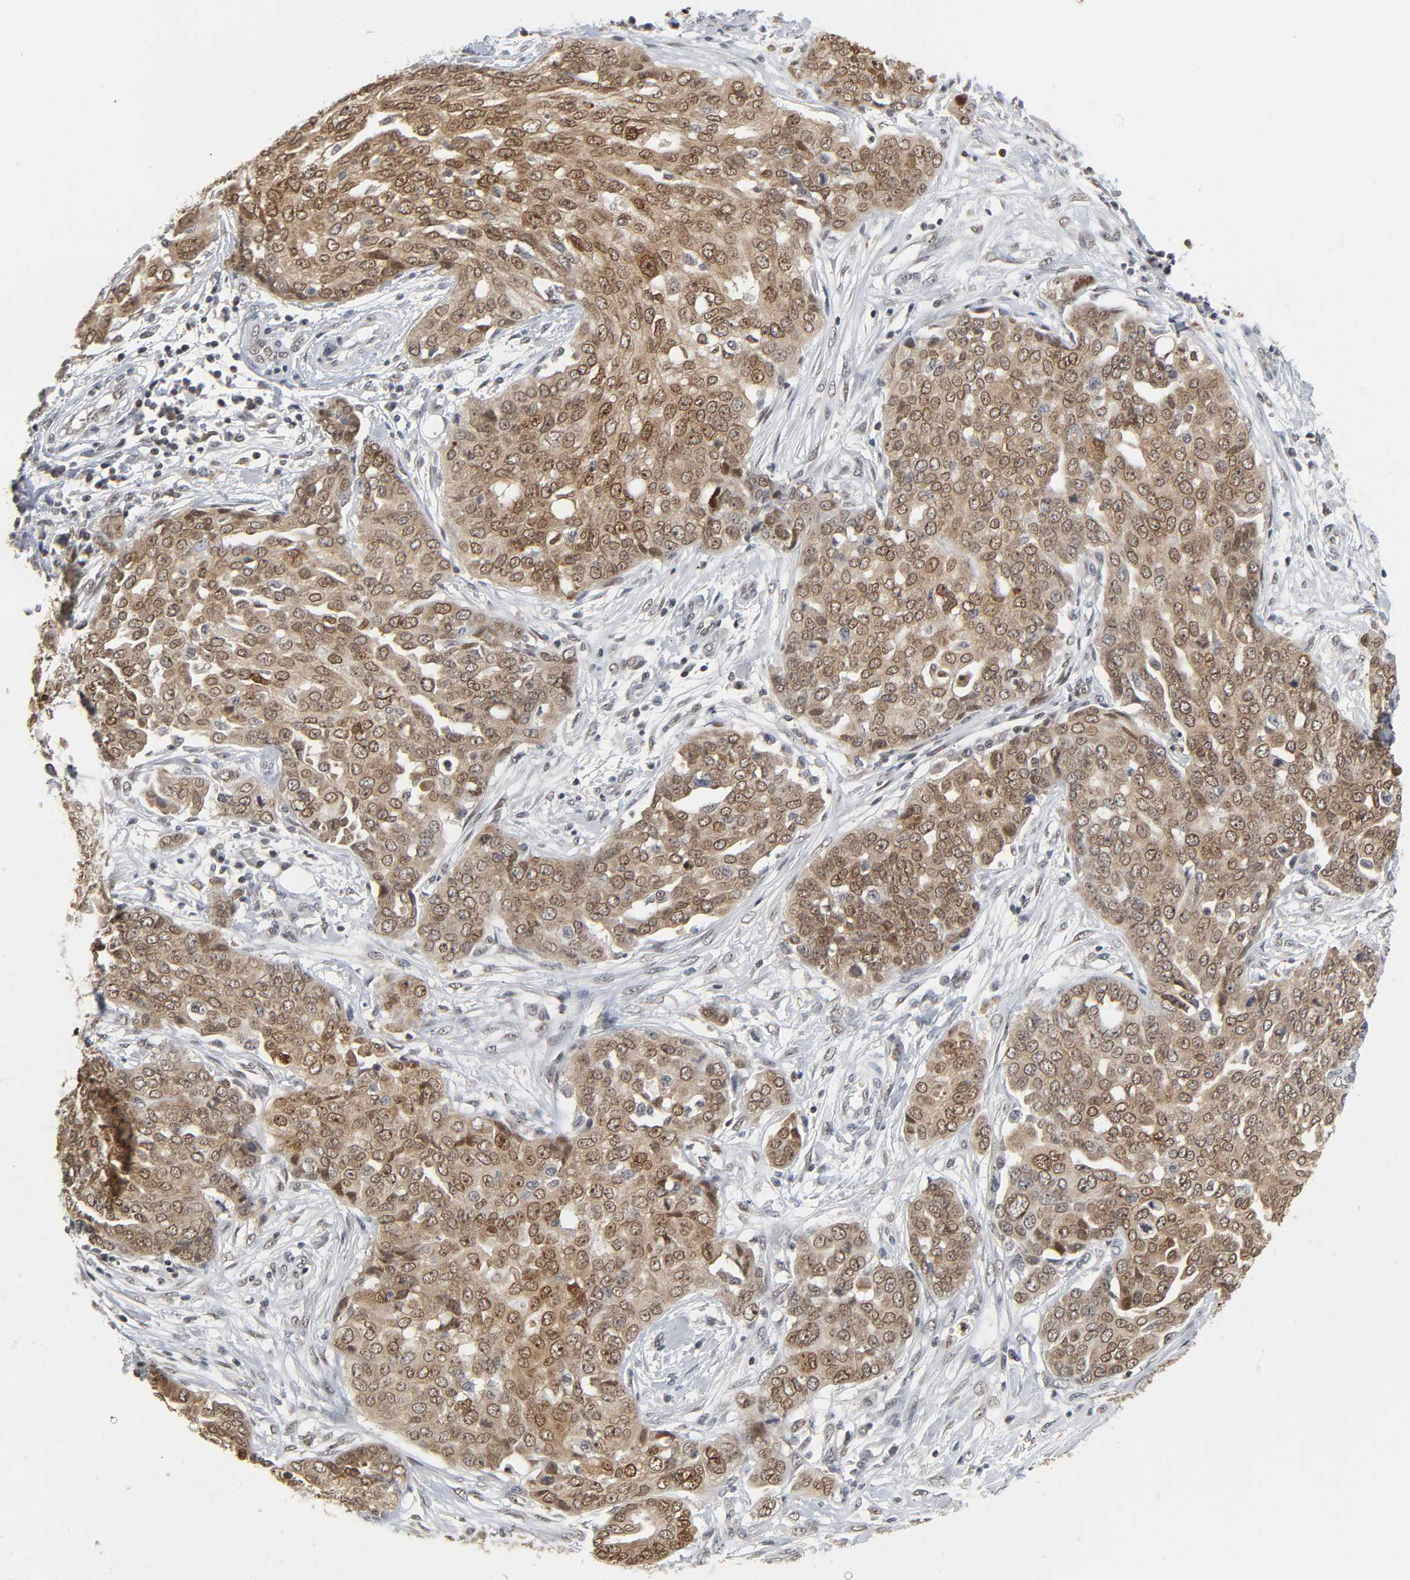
{"staining": {"intensity": "moderate", "quantity": ">75%", "location": "cytoplasmic/membranous,nuclear"}, "tissue": "ovarian cancer", "cell_type": "Tumor cells", "image_type": "cancer", "snomed": [{"axis": "morphology", "description": "Cystadenocarcinoma, serous, NOS"}, {"axis": "topography", "description": "Soft tissue"}, {"axis": "topography", "description": "Ovary"}], "caption": "This is a photomicrograph of immunohistochemistry staining of ovarian serous cystadenocarcinoma, which shows moderate positivity in the cytoplasmic/membranous and nuclear of tumor cells.", "gene": "SUMO1", "patient": {"sex": "female", "age": 57}}